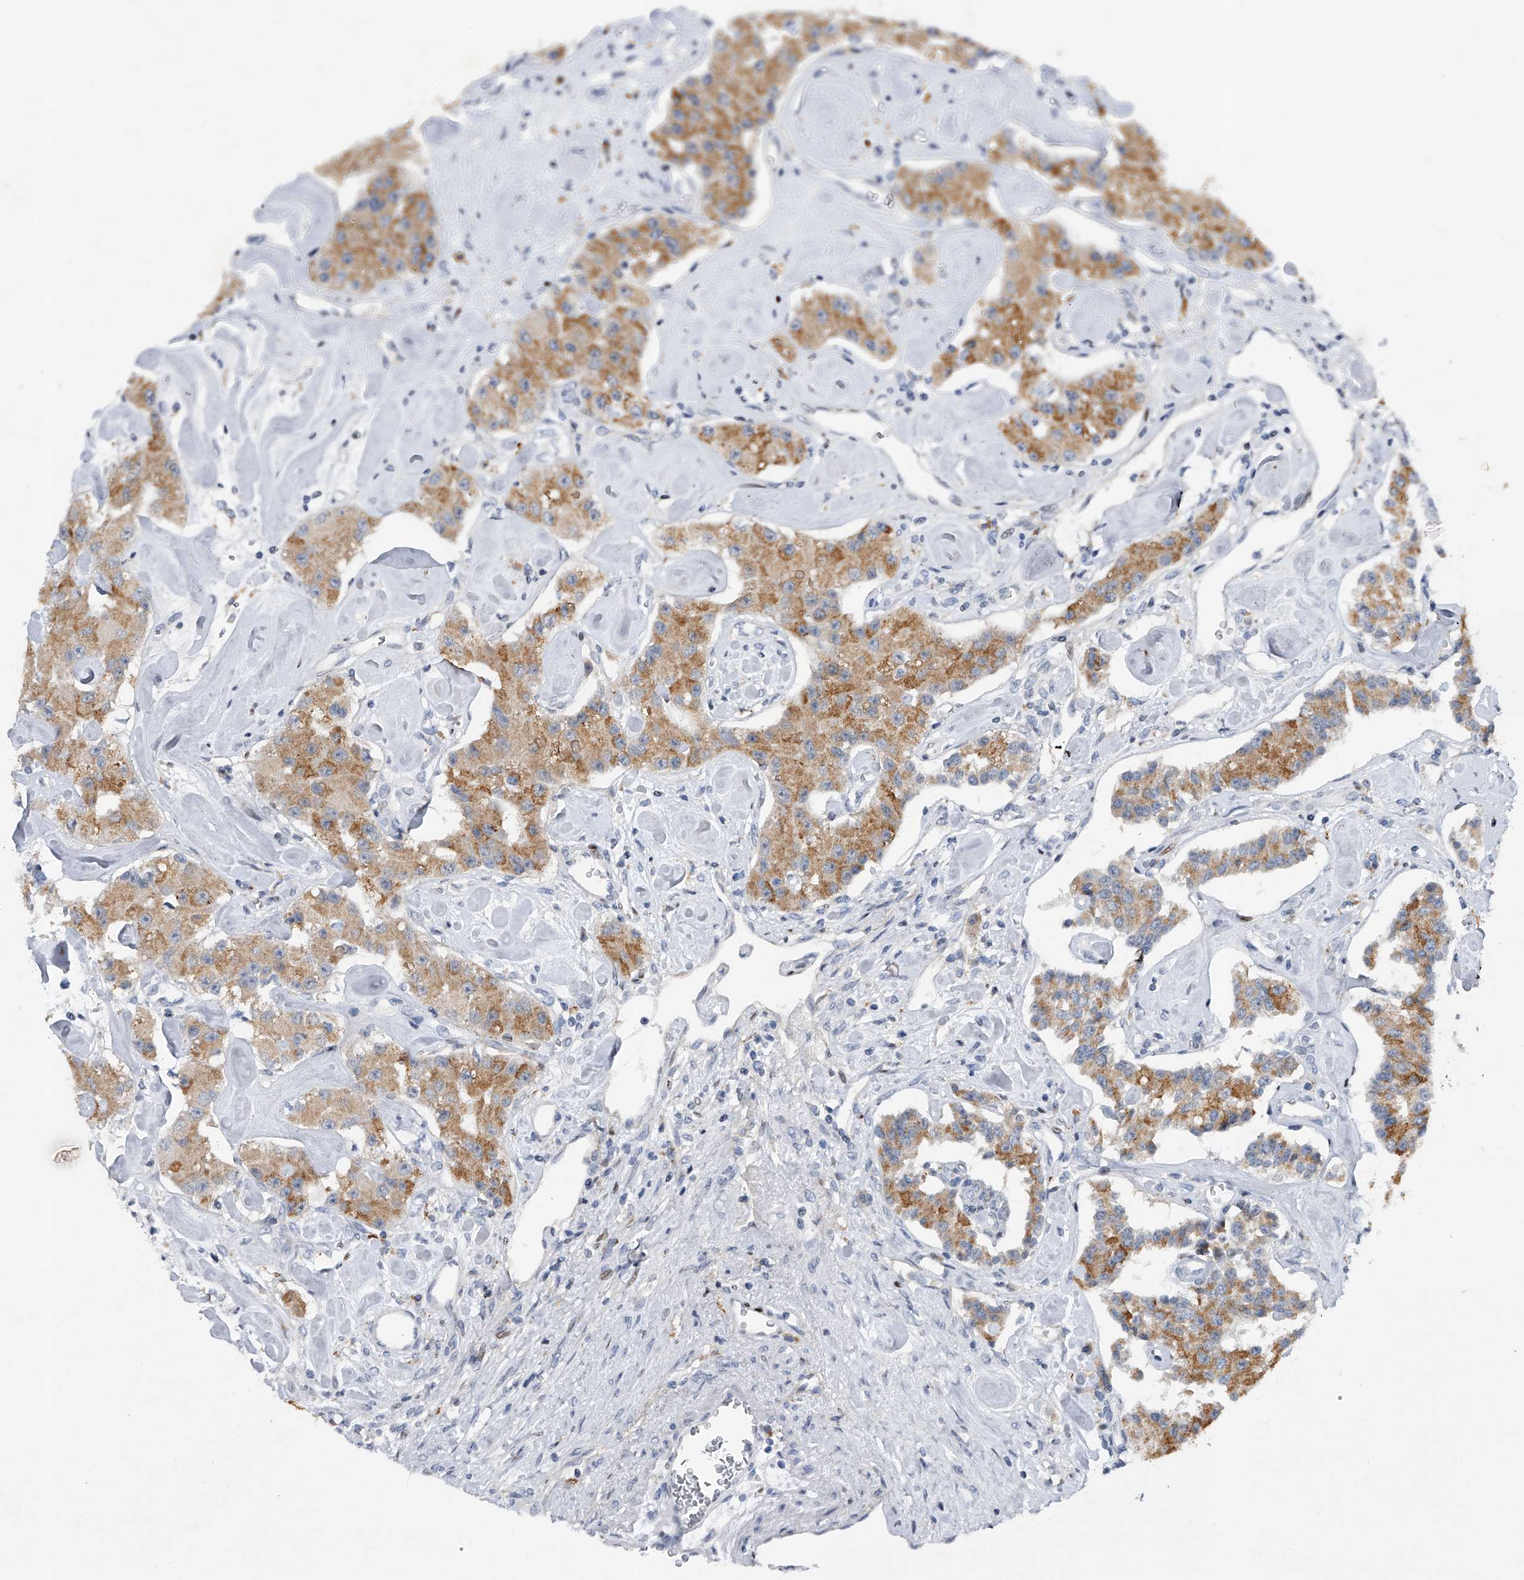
{"staining": {"intensity": "moderate", "quantity": "25%-75%", "location": "cytoplasmic/membranous"}, "tissue": "carcinoid", "cell_type": "Tumor cells", "image_type": "cancer", "snomed": [{"axis": "morphology", "description": "Carcinoid, malignant, NOS"}, {"axis": "topography", "description": "Pancreas"}], "caption": "The histopathology image demonstrates immunohistochemical staining of malignant carcinoid. There is moderate cytoplasmic/membranous expression is identified in approximately 25%-75% of tumor cells.", "gene": "RWDD2A", "patient": {"sex": "male", "age": 41}}